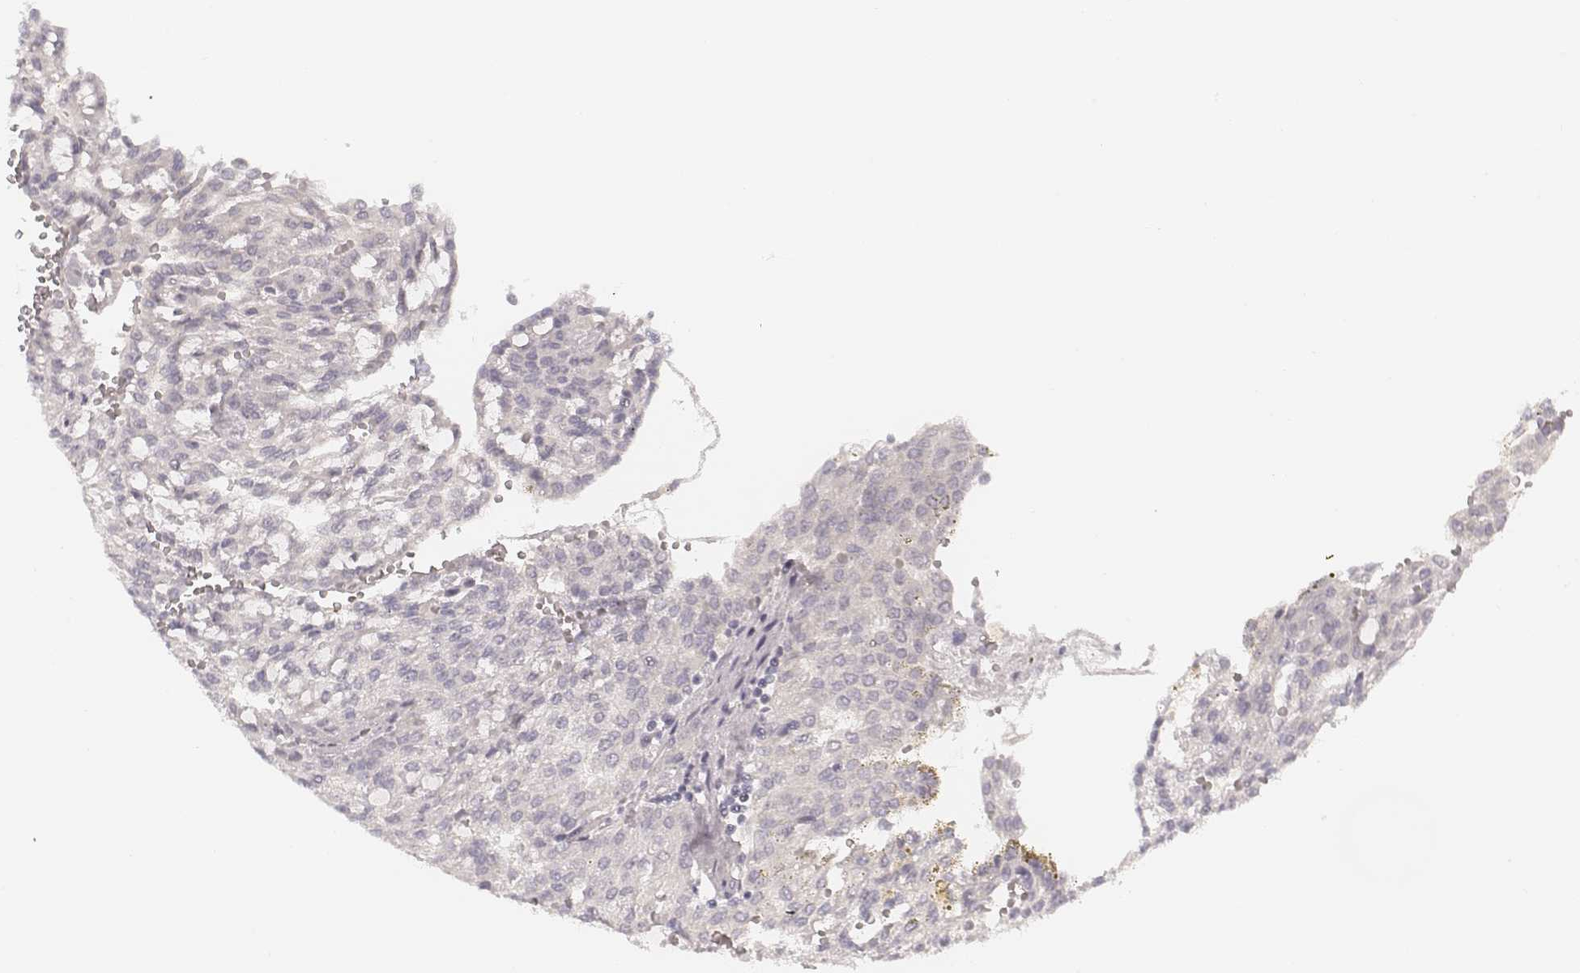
{"staining": {"intensity": "negative", "quantity": "none", "location": "none"}, "tissue": "renal cancer", "cell_type": "Tumor cells", "image_type": "cancer", "snomed": [{"axis": "morphology", "description": "Adenocarcinoma, NOS"}, {"axis": "topography", "description": "Kidney"}], "caption": "There is no significant expression in tumor cells of renal adenocarcinoma. (IHC, brightfield microscopy, high magnification).", "gene": "ACACB", "patient": {"sex": "male", "age": 63}}